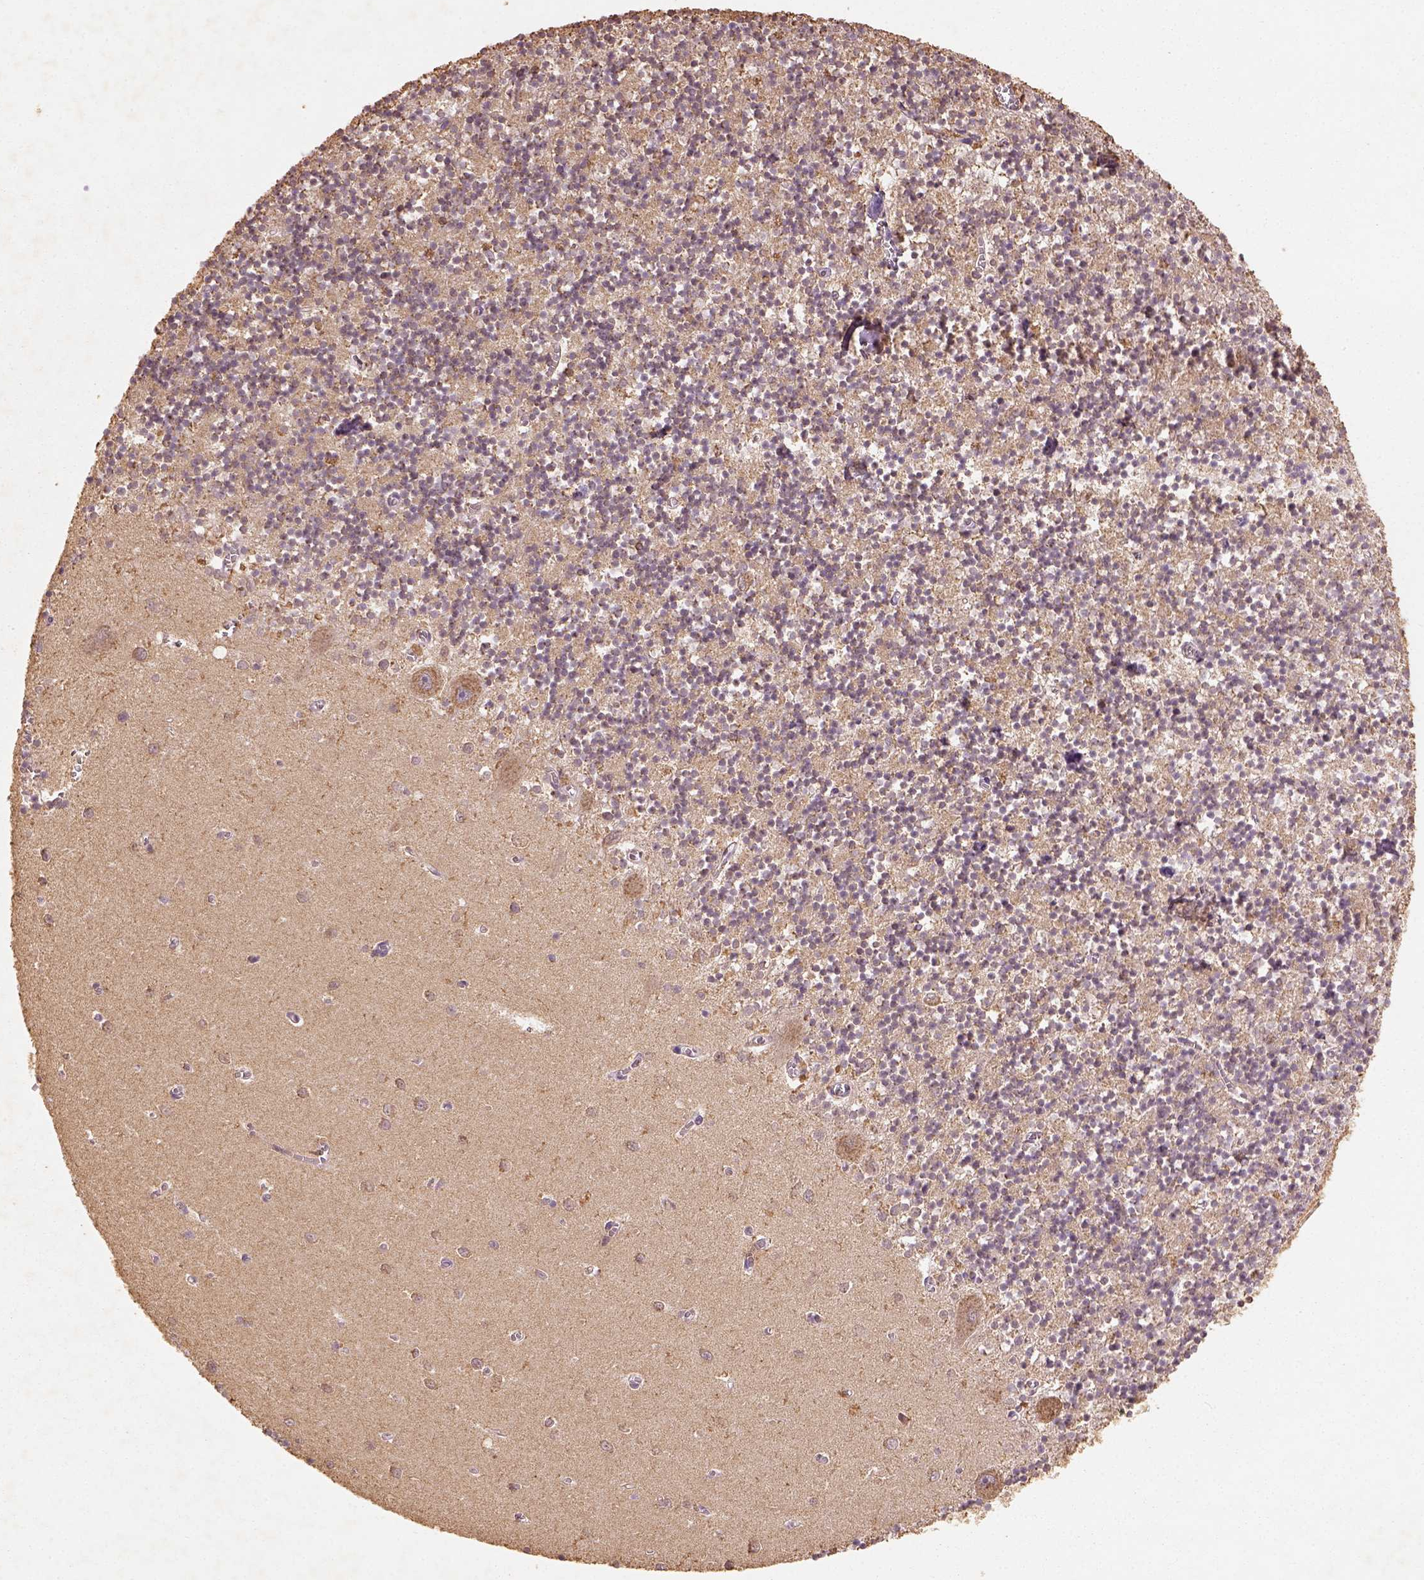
{"staining": {"intensity": "moderate", "quantity": "<25%", "location": "nuclear"}, "tissue": "cerebellum", "cell_type": "Cells in granular layer", "image_type": "normal", "snomed": [{"axis": "morphology", "description": "Normal tissue, NOS"}, {"axis": "topography", "description": "Cerebellum"}], "caption": "Protein staining of unremarkable cerebellum displays moderate nuclear expression in approximately <25% of cells in granular layer. The staining was performed using DAB (3,3'-diaminobenzidine), with brown indicating positive protein expression. Nuclei are stained blue with hematoxylin.", "gene": "AP2B1", "patient": {"sex": "female", "age": 64}}